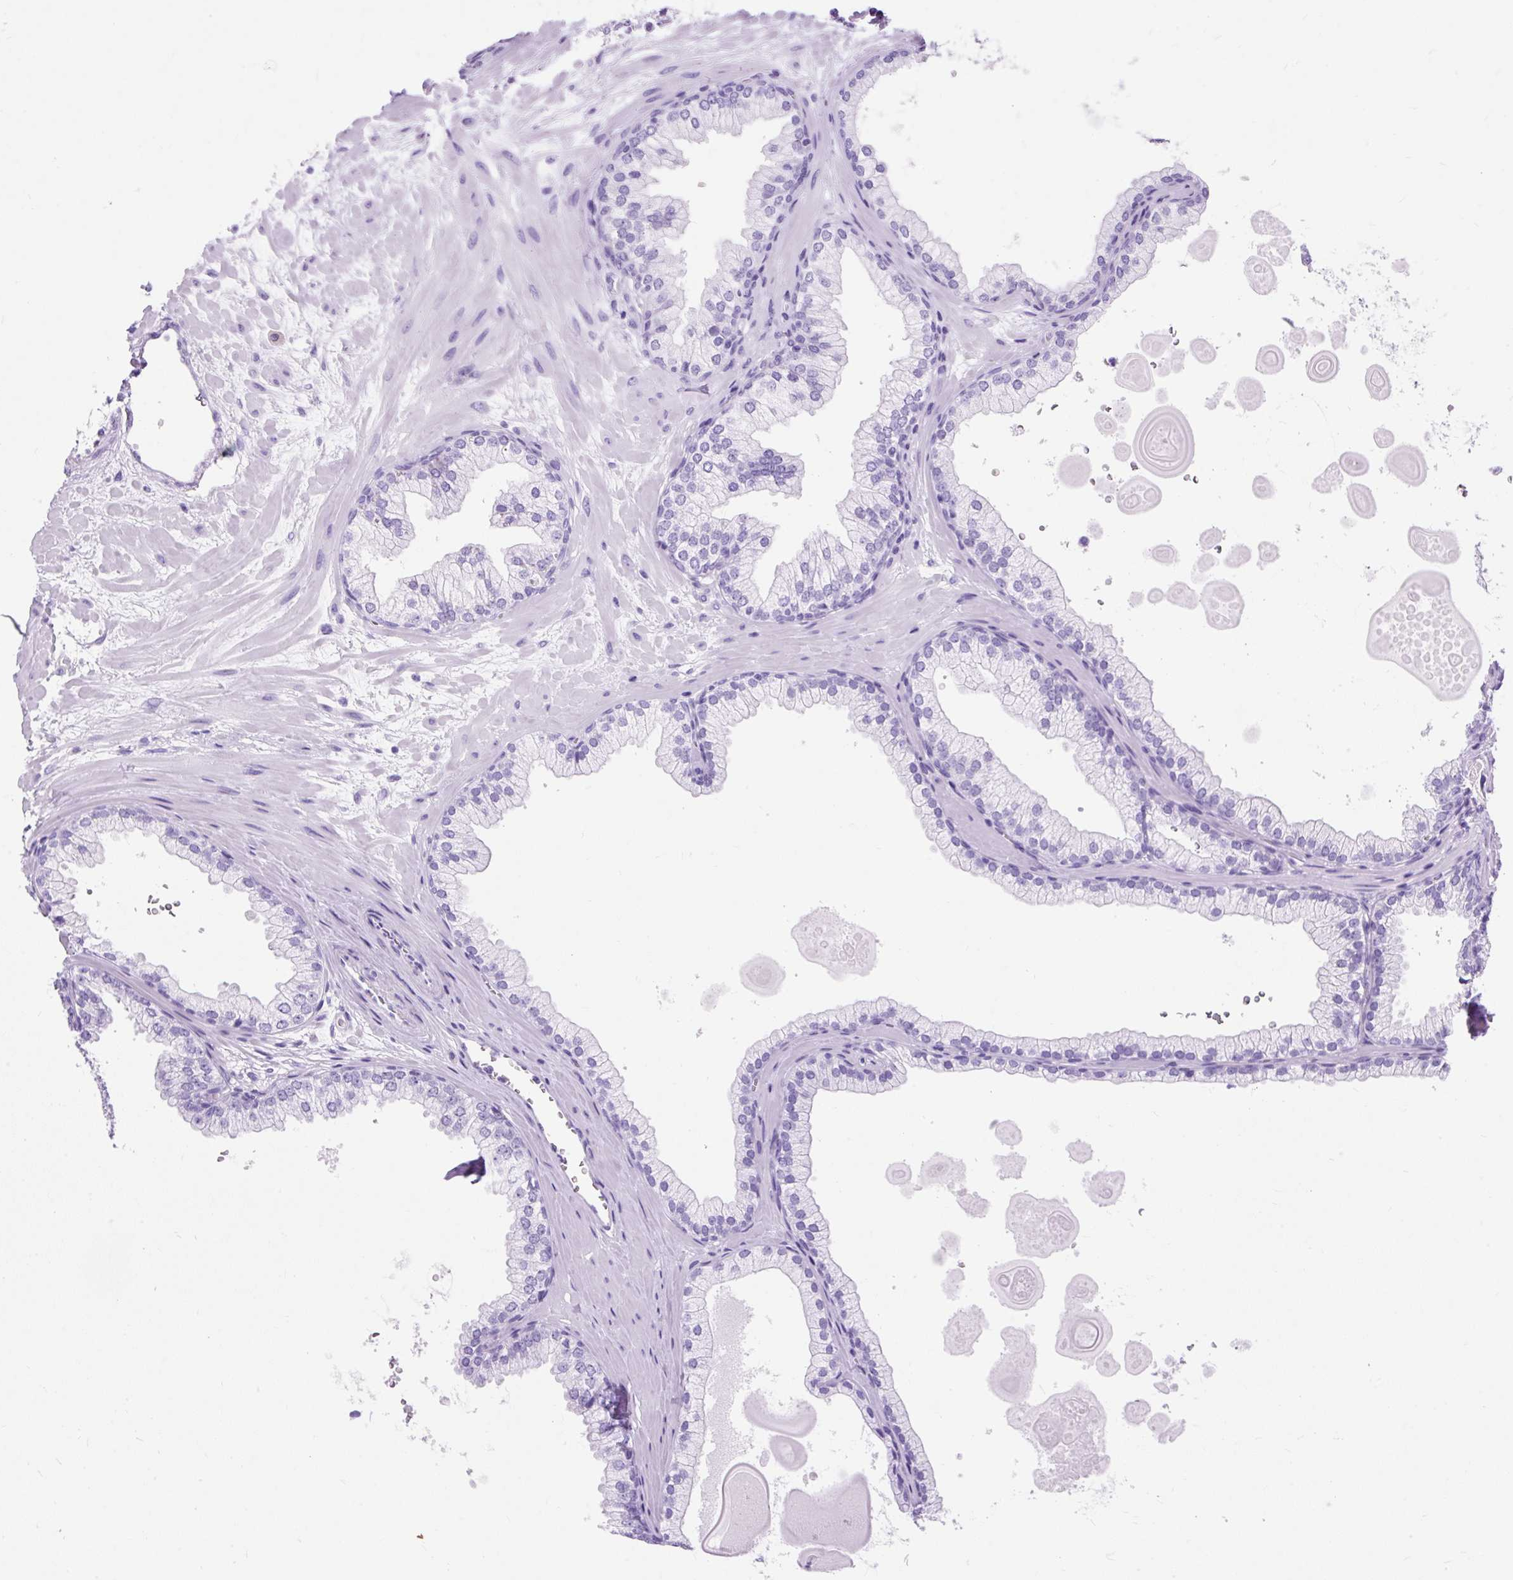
{"staining": {"intensity": "negative", "quantity": "none", "location": "none"}, "tissue": "prostate", "cell_type": "Glandular cells", "image_type": "normal", "snomed": [{"axis": "morphology", "description": "Normal tissue, NOS"}, {"axis": "topography", "description": "Prostate"}, {"axis": "topography", "description": "Peripheral nerve tissue"}], "caption": "The histopathology image reveals no staining of glandular cells in normal prostate.", "gene": "PVALB", "patient": {"sex": "male", "age": 61}}